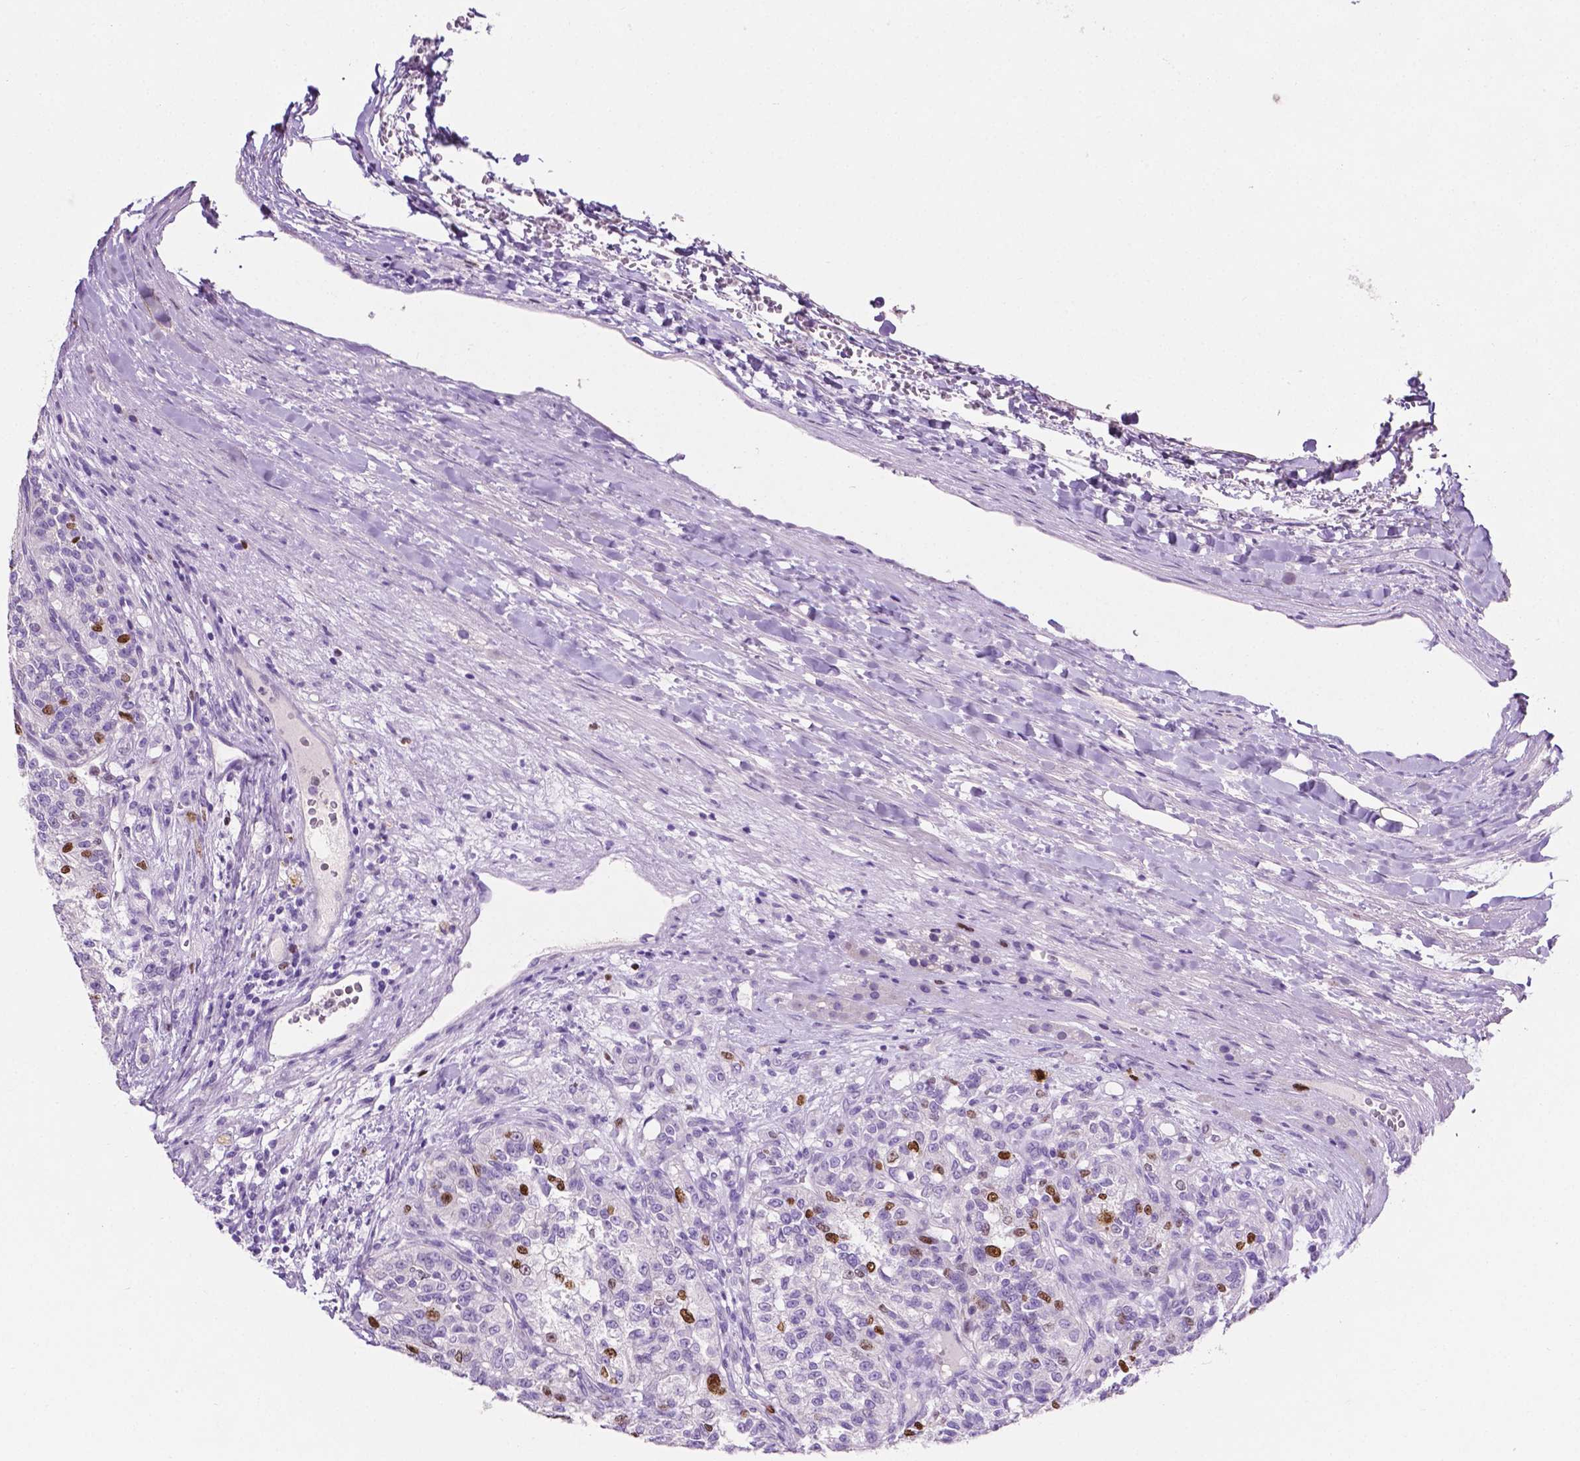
{"staining": {"intensity": "moderate", "quantity": "<25%", "location": "nuclear"}, "tissue": "renal cancer", "cell_type": "Tumor cells", "image_type": "cancer", "snomed": [{"axis": "morphology", "description": "Adenocarcinoma, NOS"}, {"axis": "topography", "description": "Kidney"}], "caption": "Protein analysis of renal adenocarcinoma tissue exhibits moderate nuclear expression in about <25% of tumor cells.", "gene": "SIAH2", "patient": {"sex": "female", "age": 63}}